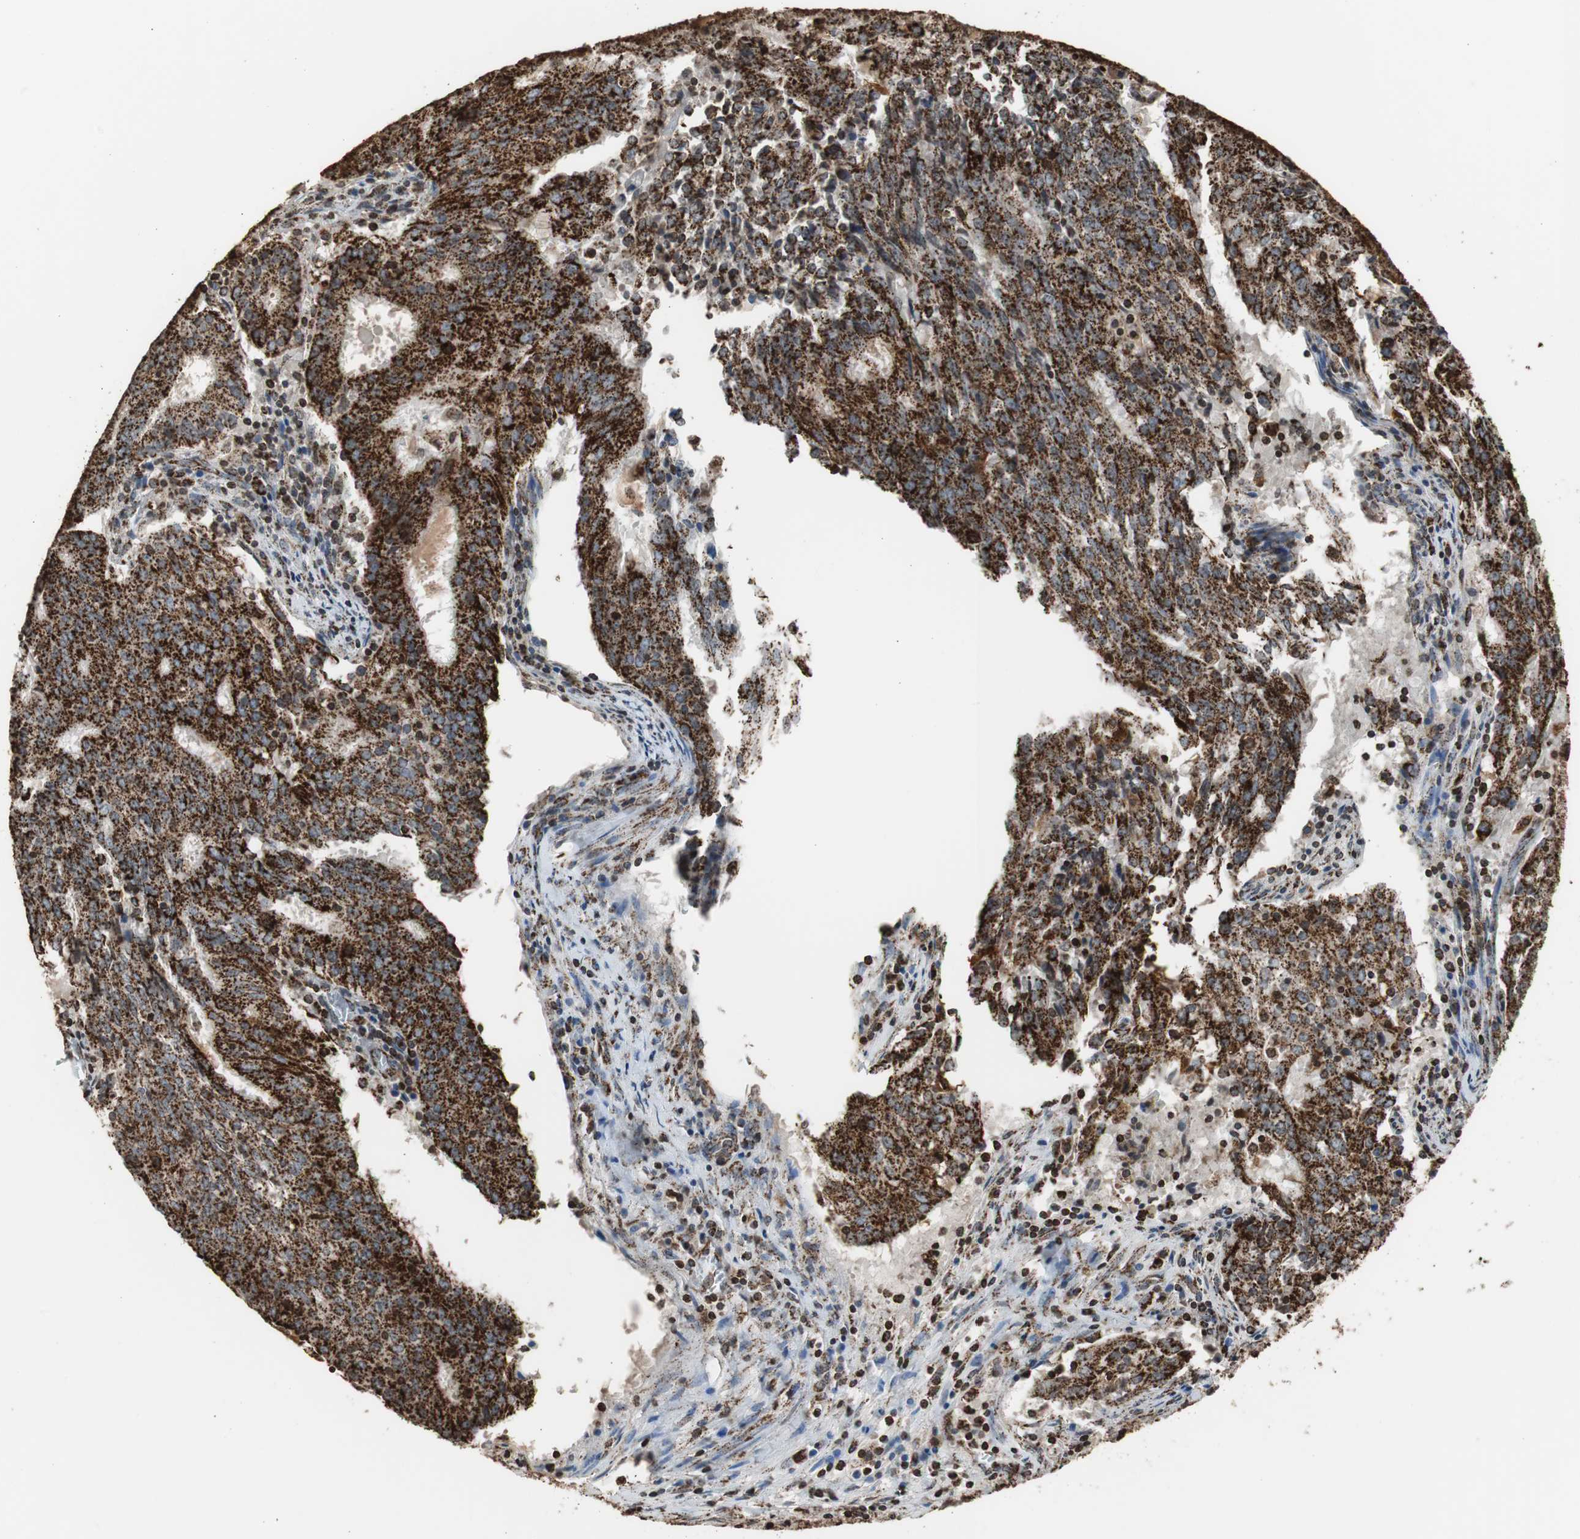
{"staining": {"intensity": "strong", "quantity": ">75%", "location": "cytoplasmic/membranous"}, "tissue": "cervical cancer", "cell_type": "Tumor cells", "image_type": "cancer", "snomed": [{"axis": "morphology", "description": "Adenocarcinoma, NOS"}, {"axis": "topography", "description": "Cervix"}], "caption": "Immunohistochemistry (IHC) image of human cervical cancer (adenocarcinoma) stained for a protein (brown), which exhibits high levels of strong cytoplasmic/membranous staining in about >75% of tumor cells.", "gene": "HSPA9", "patient": {"sex": "female", "age": 44}}